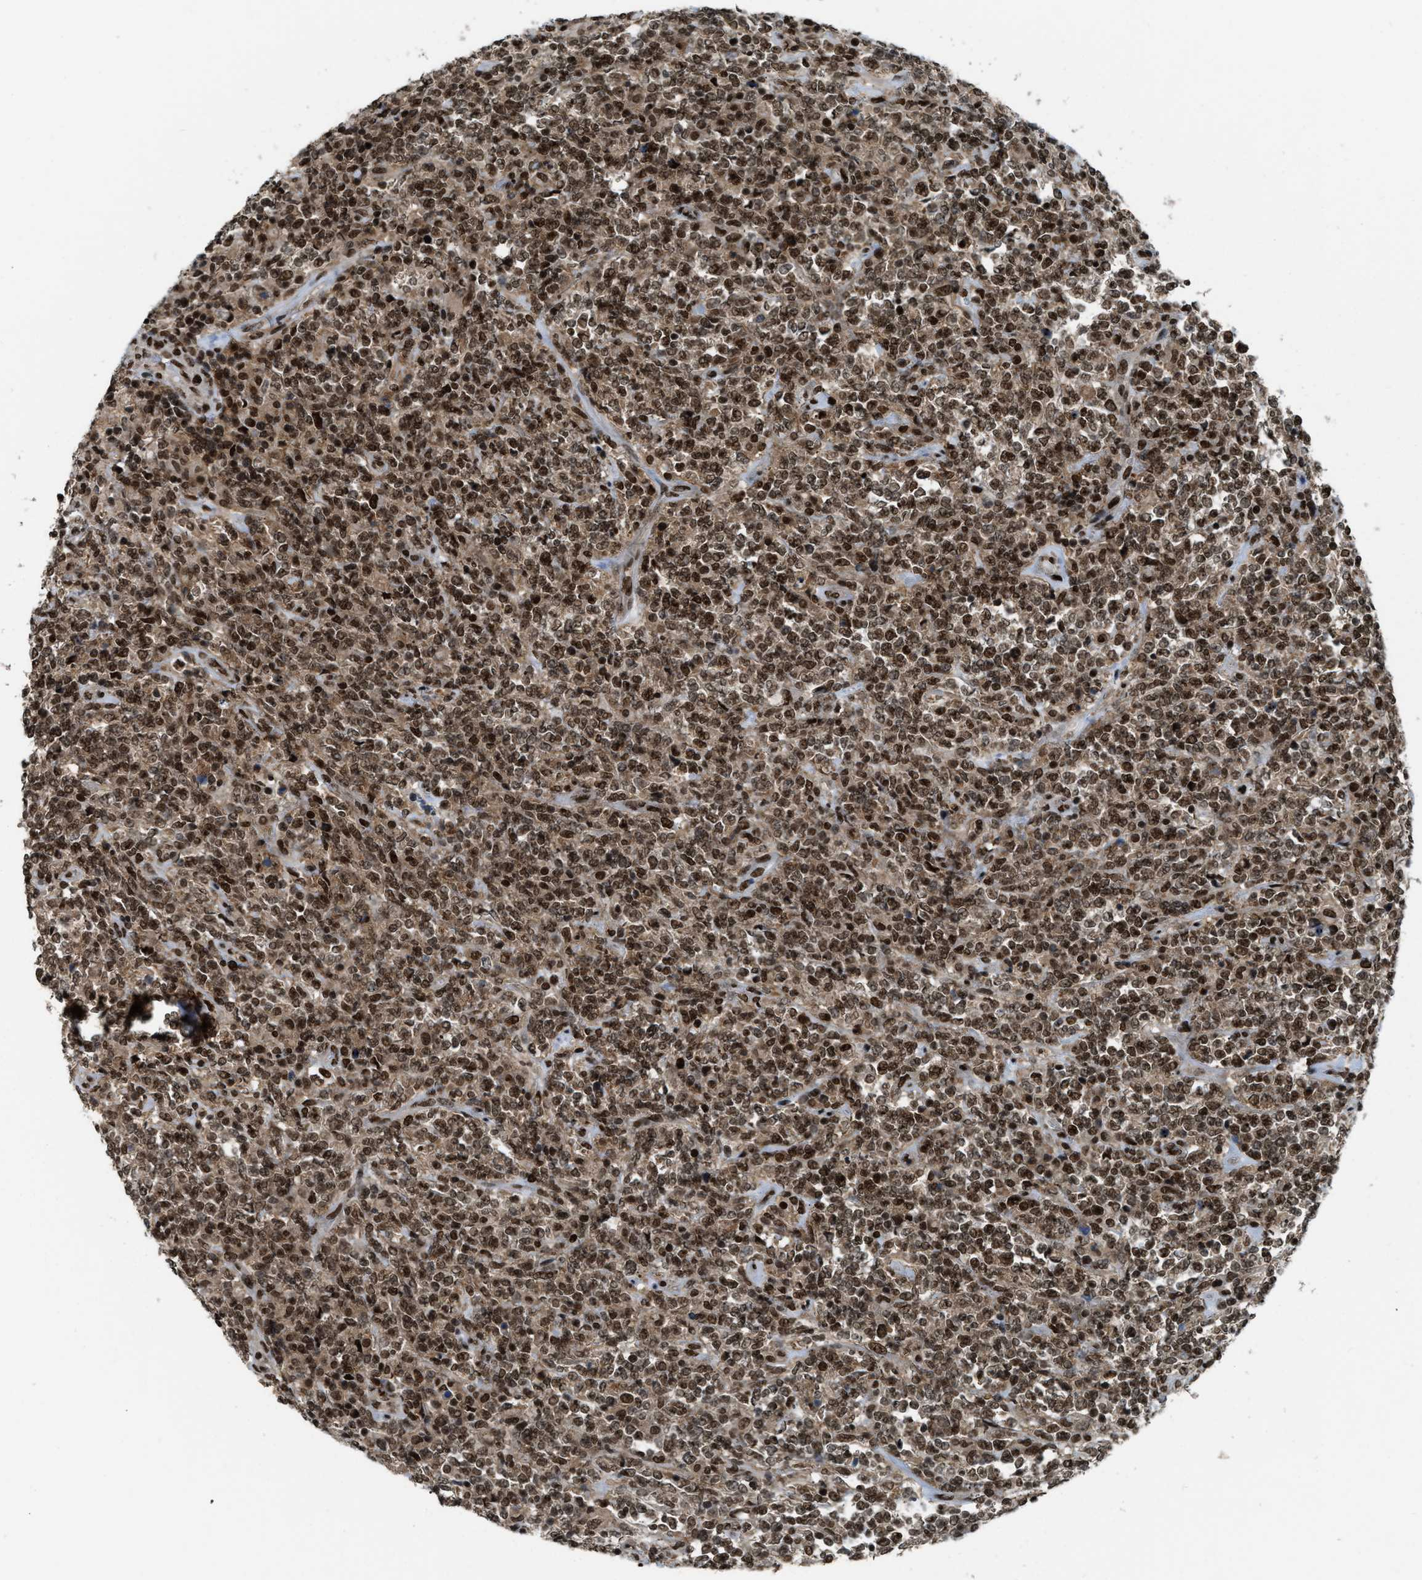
{"staining": {"intensity": "moderate", "quantity": ">75%", "location": "nuclear"}, "tissue": "lymphoma", "cell_type": "Tumor cells", "image_type": "cancer", "snomed": [{"axis": "morphology", "description": "Malignant lymphoma, non-Hodgkin's type, High grade"}, {"axis": "topography", "description": "Soft tissue"}], "caption": "Human high-grade malignant lymphoma, non-Hodgkin's type stained for a protein (brown) demonstrates moderate nuclear positive staining in approximately >75% of tumor cells.", "gene": "NUMA1", "patient": {"sex": "male", "age": 18}}